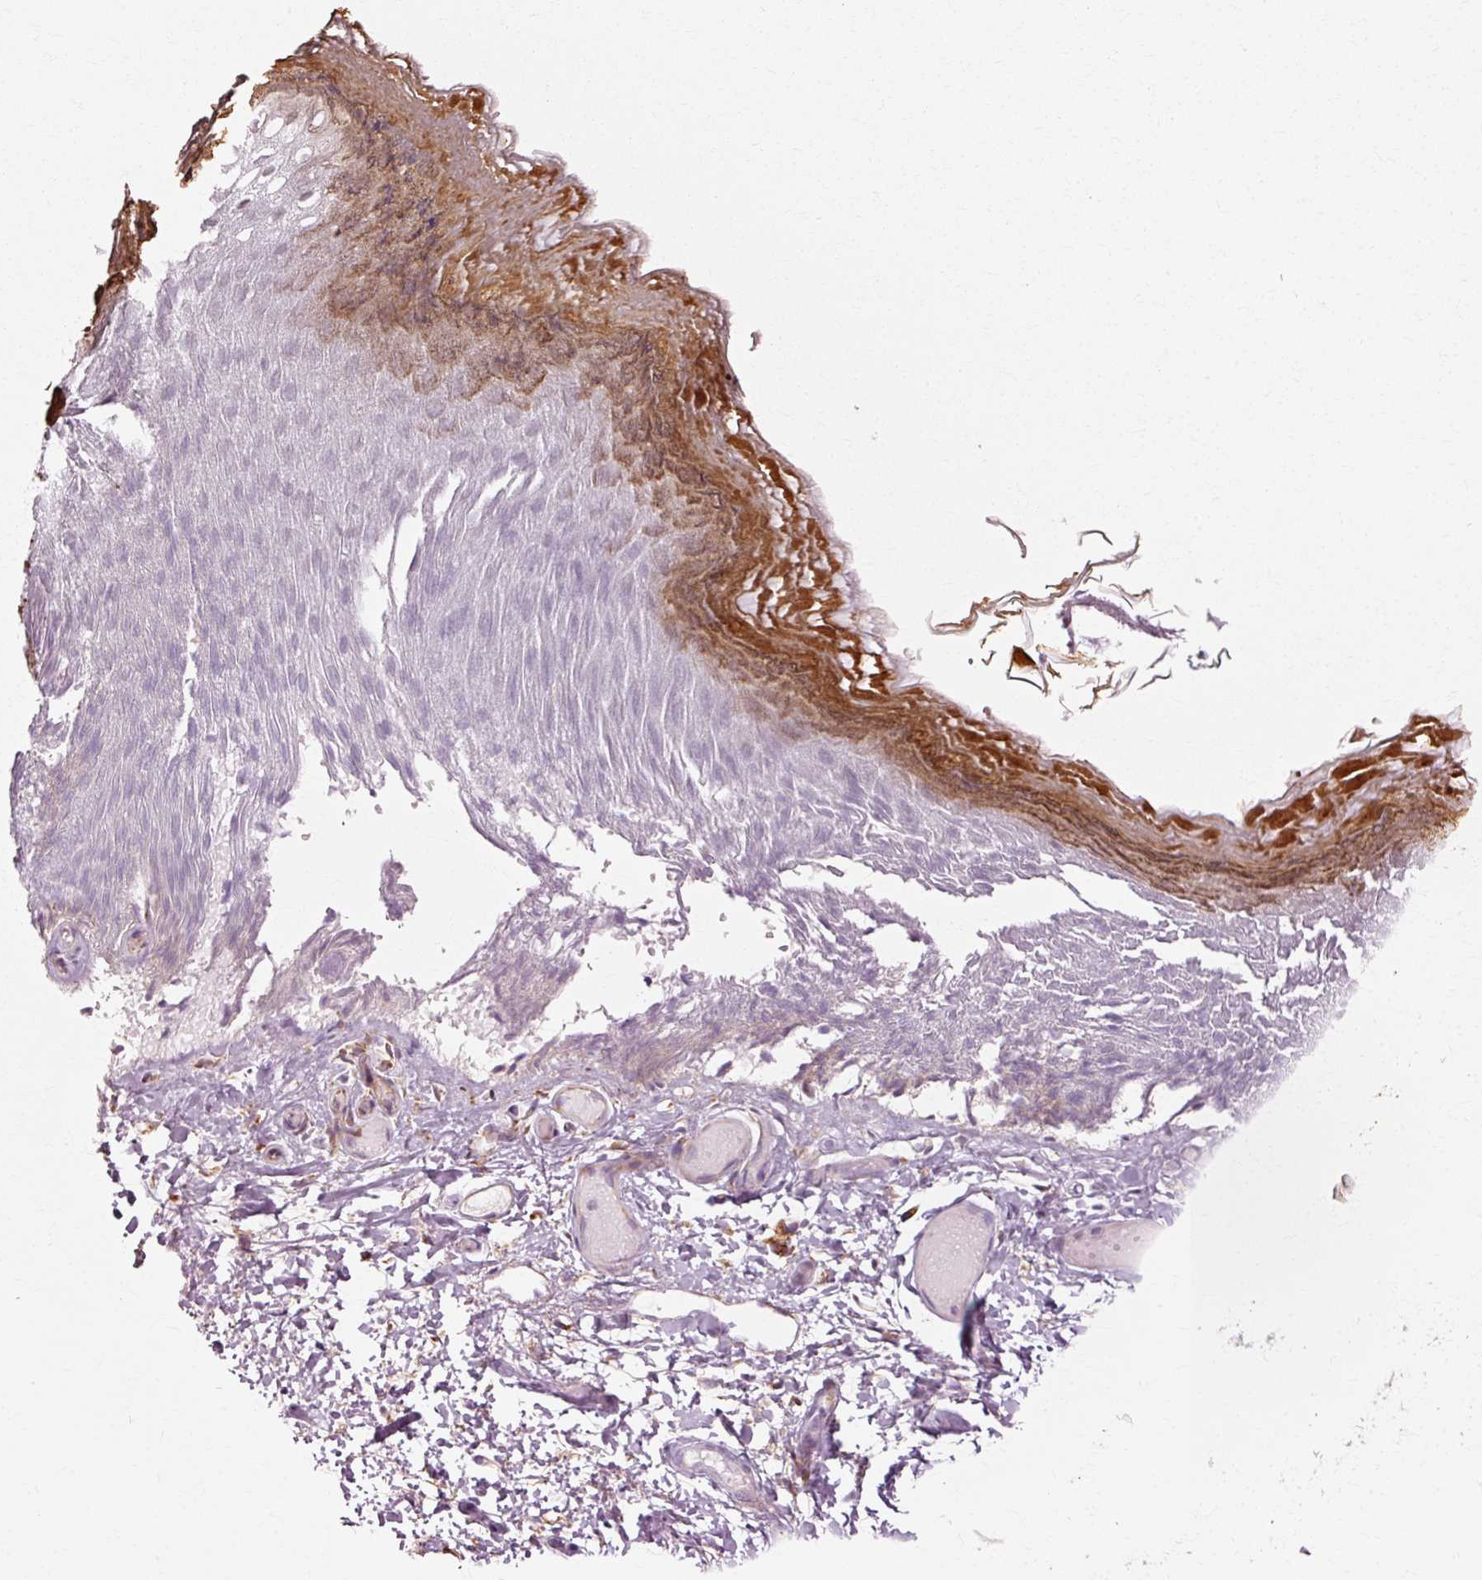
{"staining": {"intensity": "moderate", "quantity": "25%-75%", "location": "cytoplasmic/membranous"}, "tissue": "skin", "cell_type": "Epidermal cells", "image_type": "normal", "snomed": [{"axis": "morphology", "description": "Normal tissue, NOS"}, {"axis": "topography", "description": "Anal"}], "caption": "The immunohistochemical stain highlights moderate cytoplasmic/membranous staining in epidermal cells of normal skin. (Brightfield microscopy of DAB IHC at high magnification).", "gene": "RANBP2", "patient": {"sex": "female", "age": 40}}